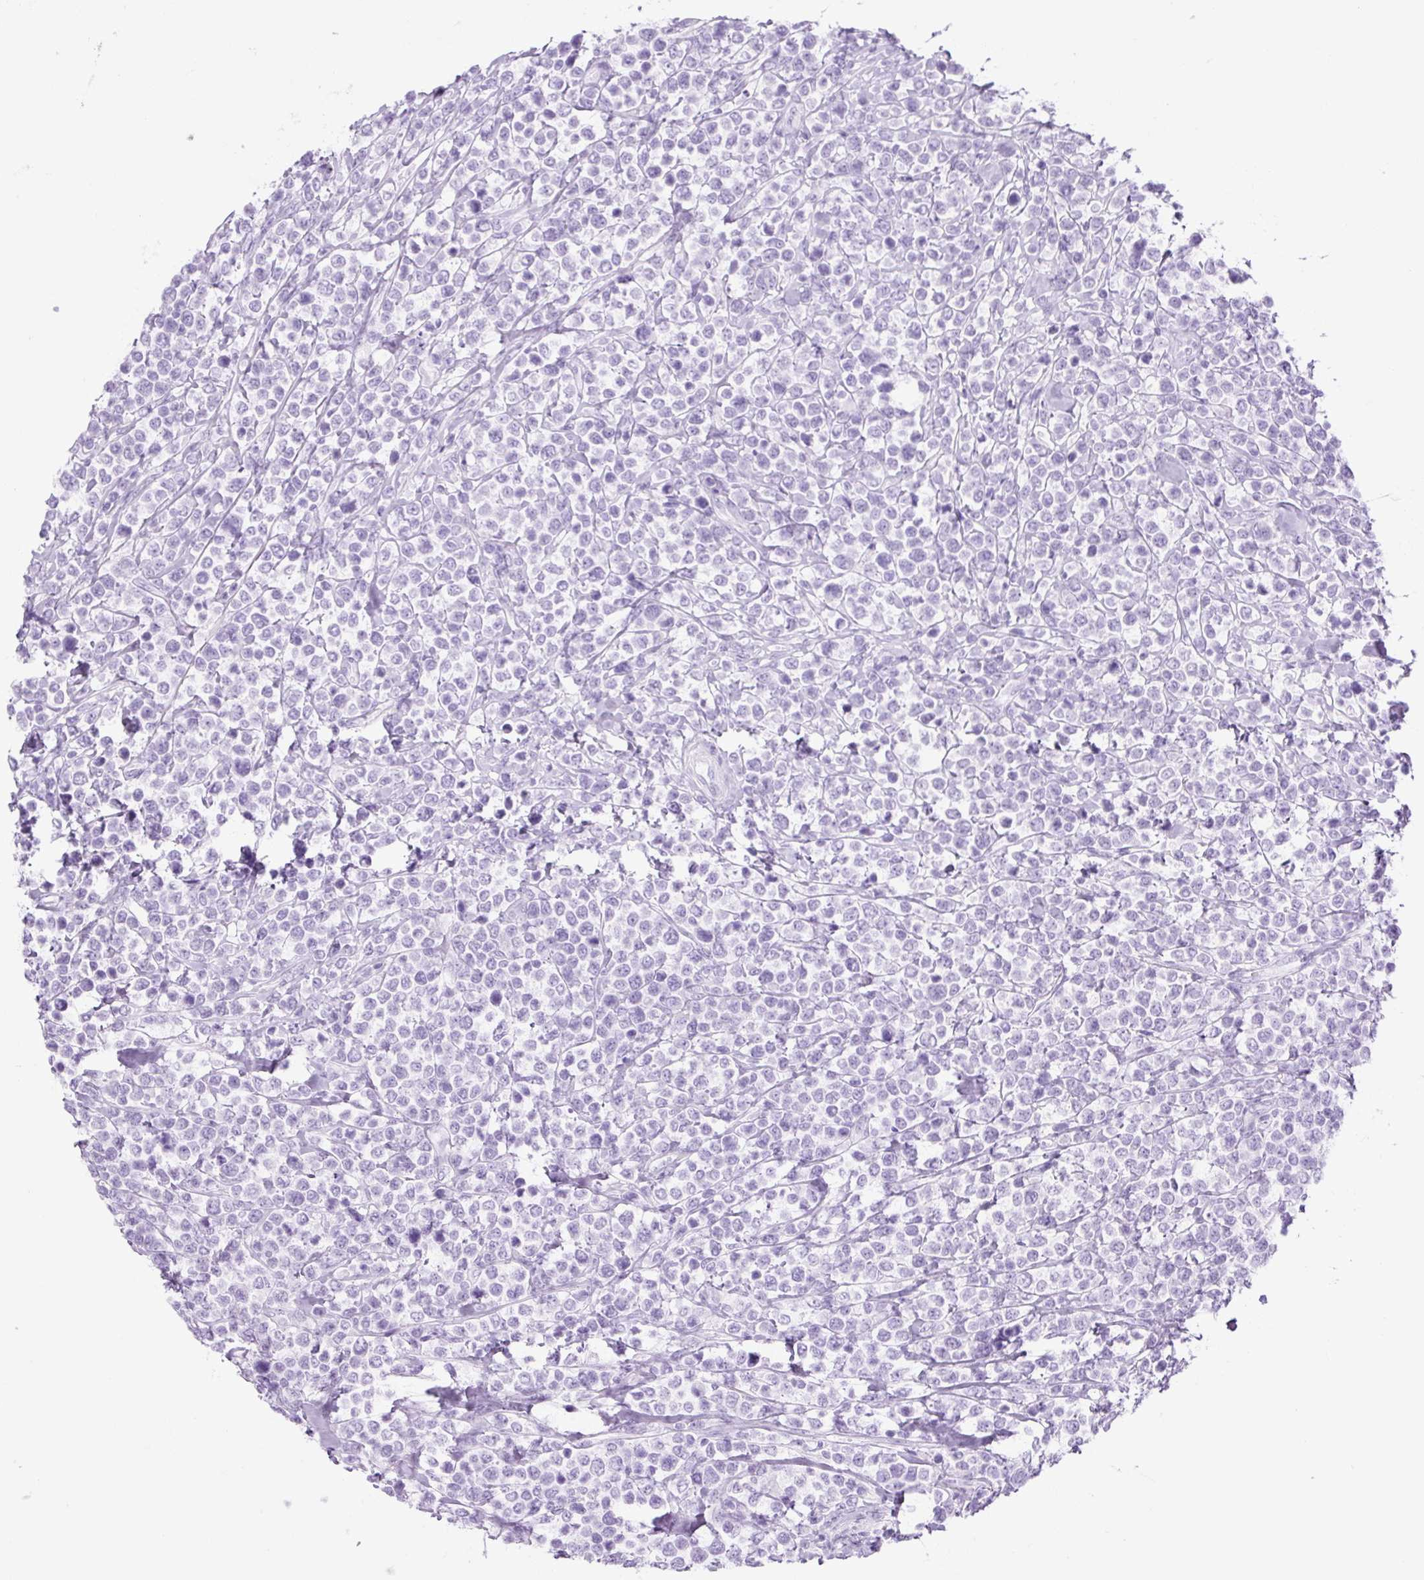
{"staining": {"intensity": "negative", "quantity": "none", "location": "none"}, "tissue": "lymphoma", "cell_type": "Tumor cells", "image_type": "cancer", "snomed": [{"axis": "morphology", "description": "Malignant lymphoma, non-Hodgkin's type, Low grade"}, {"axis": "topography", "description": "Lymph node"}], "caption": "An immunohistochemistry histopathology image of malignant lymphoma, non-Hodgkin's type (low-grade) is shown. There is no staining in tumor cells of malignant lymphoma, non-Hodgkin's type (low-grade).", "gene": "TFF2", "patient": {"sex": "male", "age": 60}}